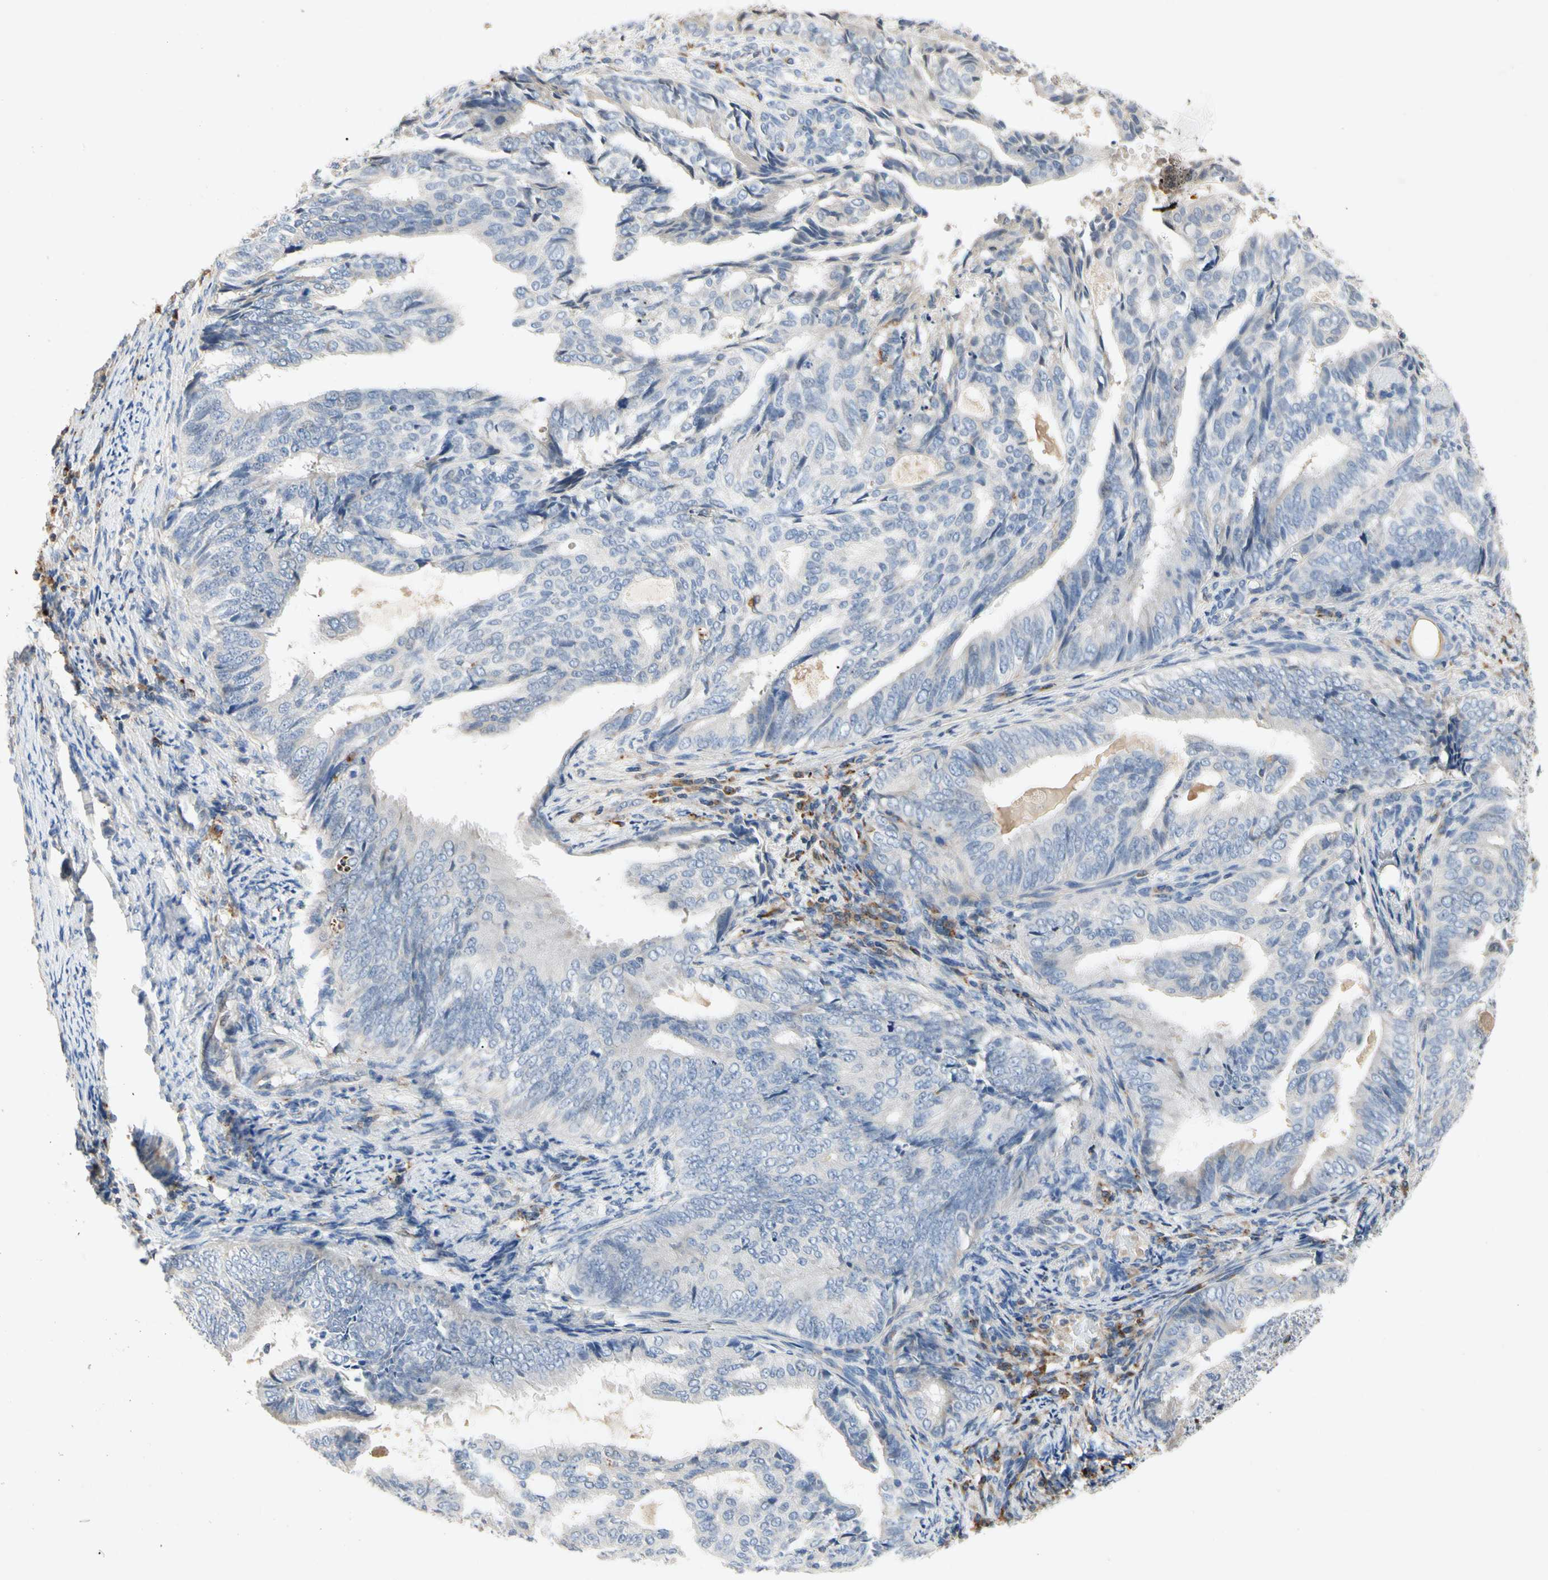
{"staining": {"intensity": "negative", "quantity": "none", "location": "none"}, "tissue": "endometrial cancer", "cell_type": "Tumor cells", "image_type": "cancer", "snomed": [{"axis": "morphology", "description": "Adenocarcinoma, NOS"}, {"axis": "topography", "description": "Endometrium"}], "caption": "Human adenocarcinoma (endometrial) stained for a protein using immunohistochemistry reveals no staining in tumor cells.", "gene": "ADA2", "patient": {"sex": "female", "age": 58}}